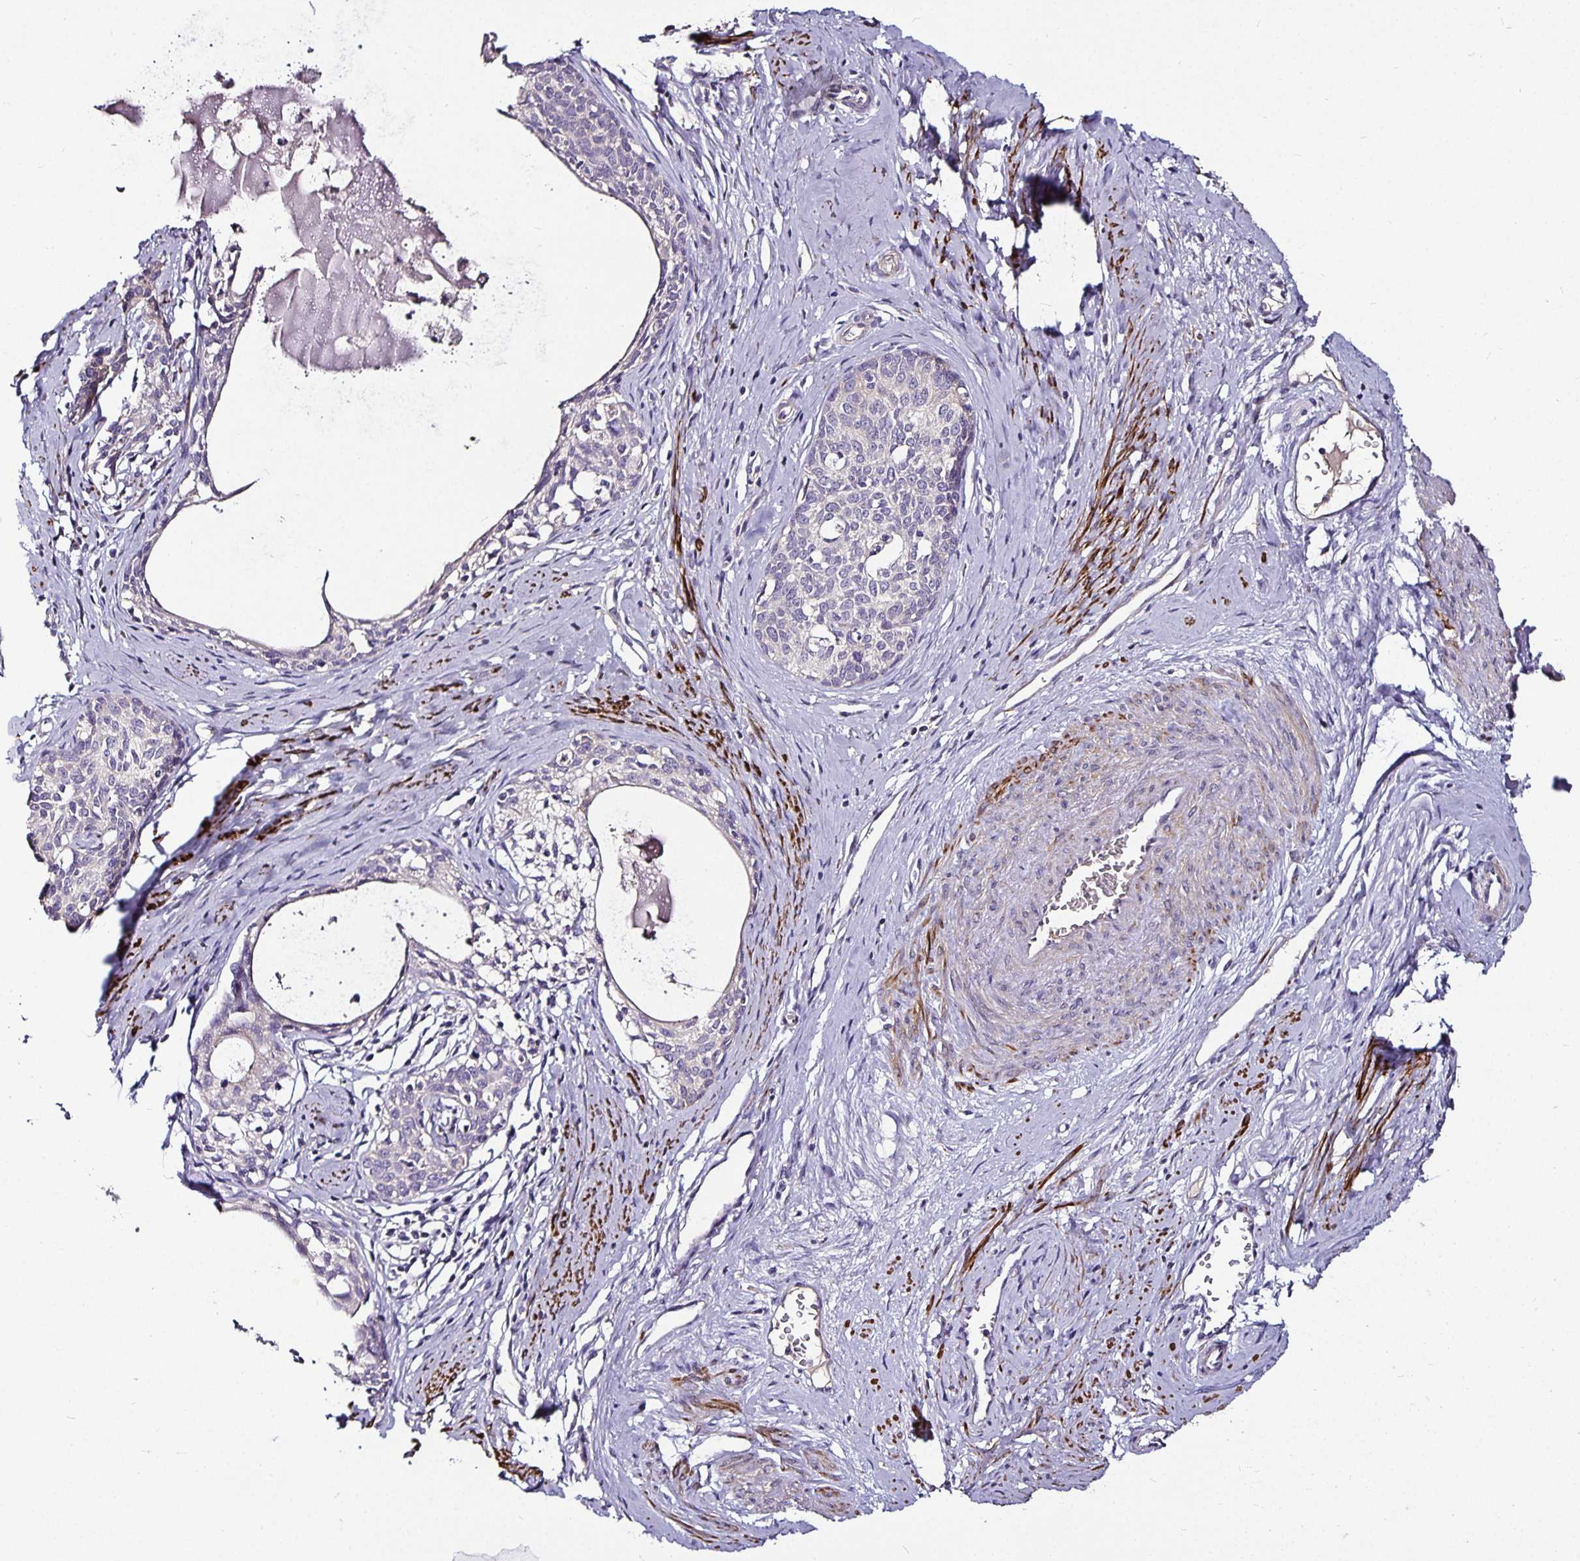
{"staining": {"intensity": "negative", "quantity": "none", "location": "none"}, "tissue": "cervical cancer", "cell_type": "Tumor cells", "image_type": "cancer", "snomed": [{"axis": "morphology", "description": "Squamous cell carcinoma, NOS"}, {"axis": "morphology", "description": "Adenocarcinoma, NOS"}, {"axis": "topography", "description": "Cervix"}], "caption": "Photomicrograph shows no significant protein staining in tumor cells of cervical squamous cell carcinoma.", "gene": "CA12", "patient": {"sex": "female", "age": 52}}